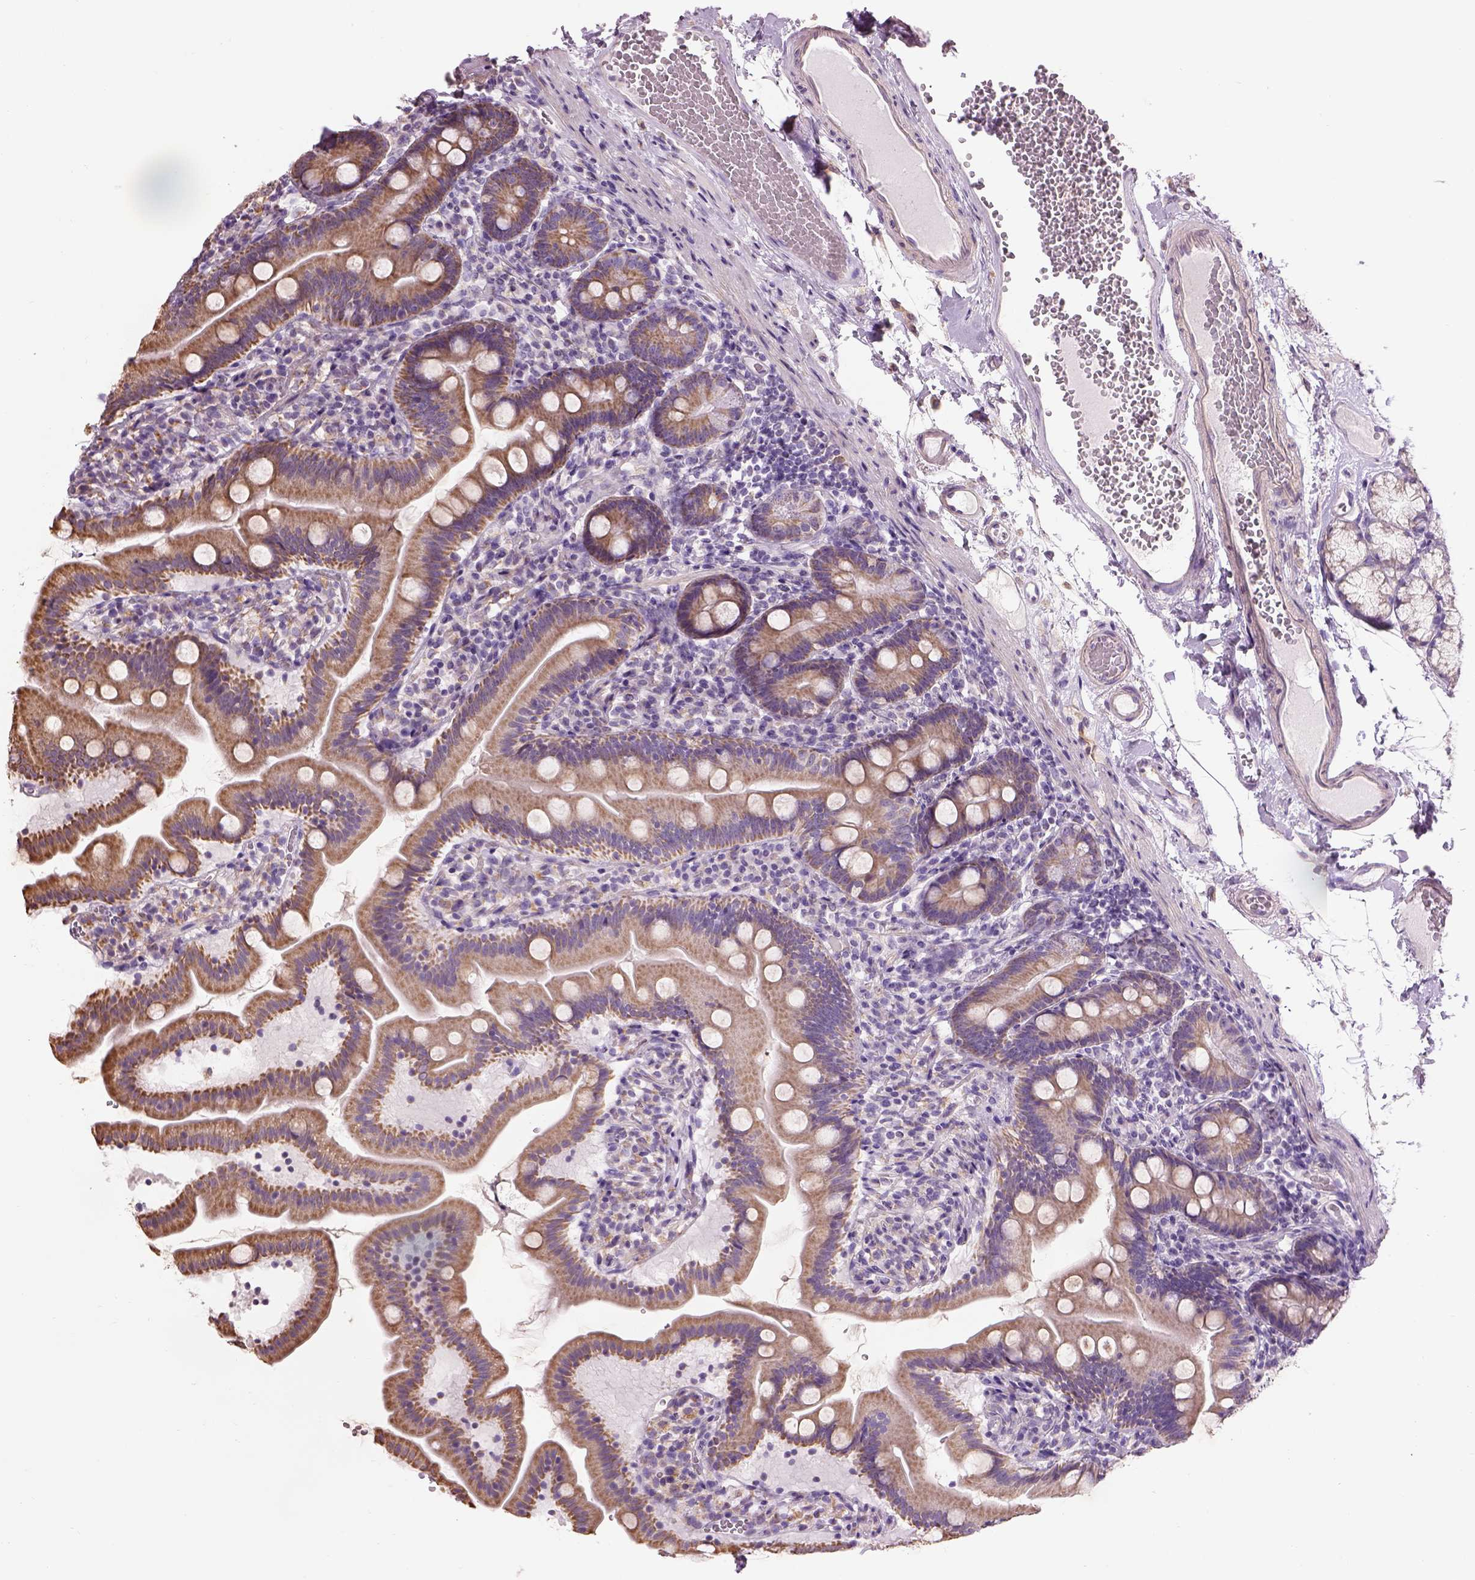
{"staining": {"intensity": "moderate", "quantity": ">75%", "location": "cytoplasmic/membranous"}, "tissue": "duodenum", "cell_type": "Glandular cells", "image_type": "normal", "snomed": [{"axis": "morphology", "description": "Normal tissue, NOS"}, {"axis": "topography", "description": "Duodenum"}], "caption": "Immunohistochemistry (IHC) histopathology image of unremarkable duodenum: human duodenum stained using IHC displays medium levels of moderate protein expression localized specifically in the cytoplasmic/membranous of glandular cells, appearing as a cytoplasmic/membranous brown color.", "gene": "IFT52", "patient": {"sex": "female", "age": 67}}